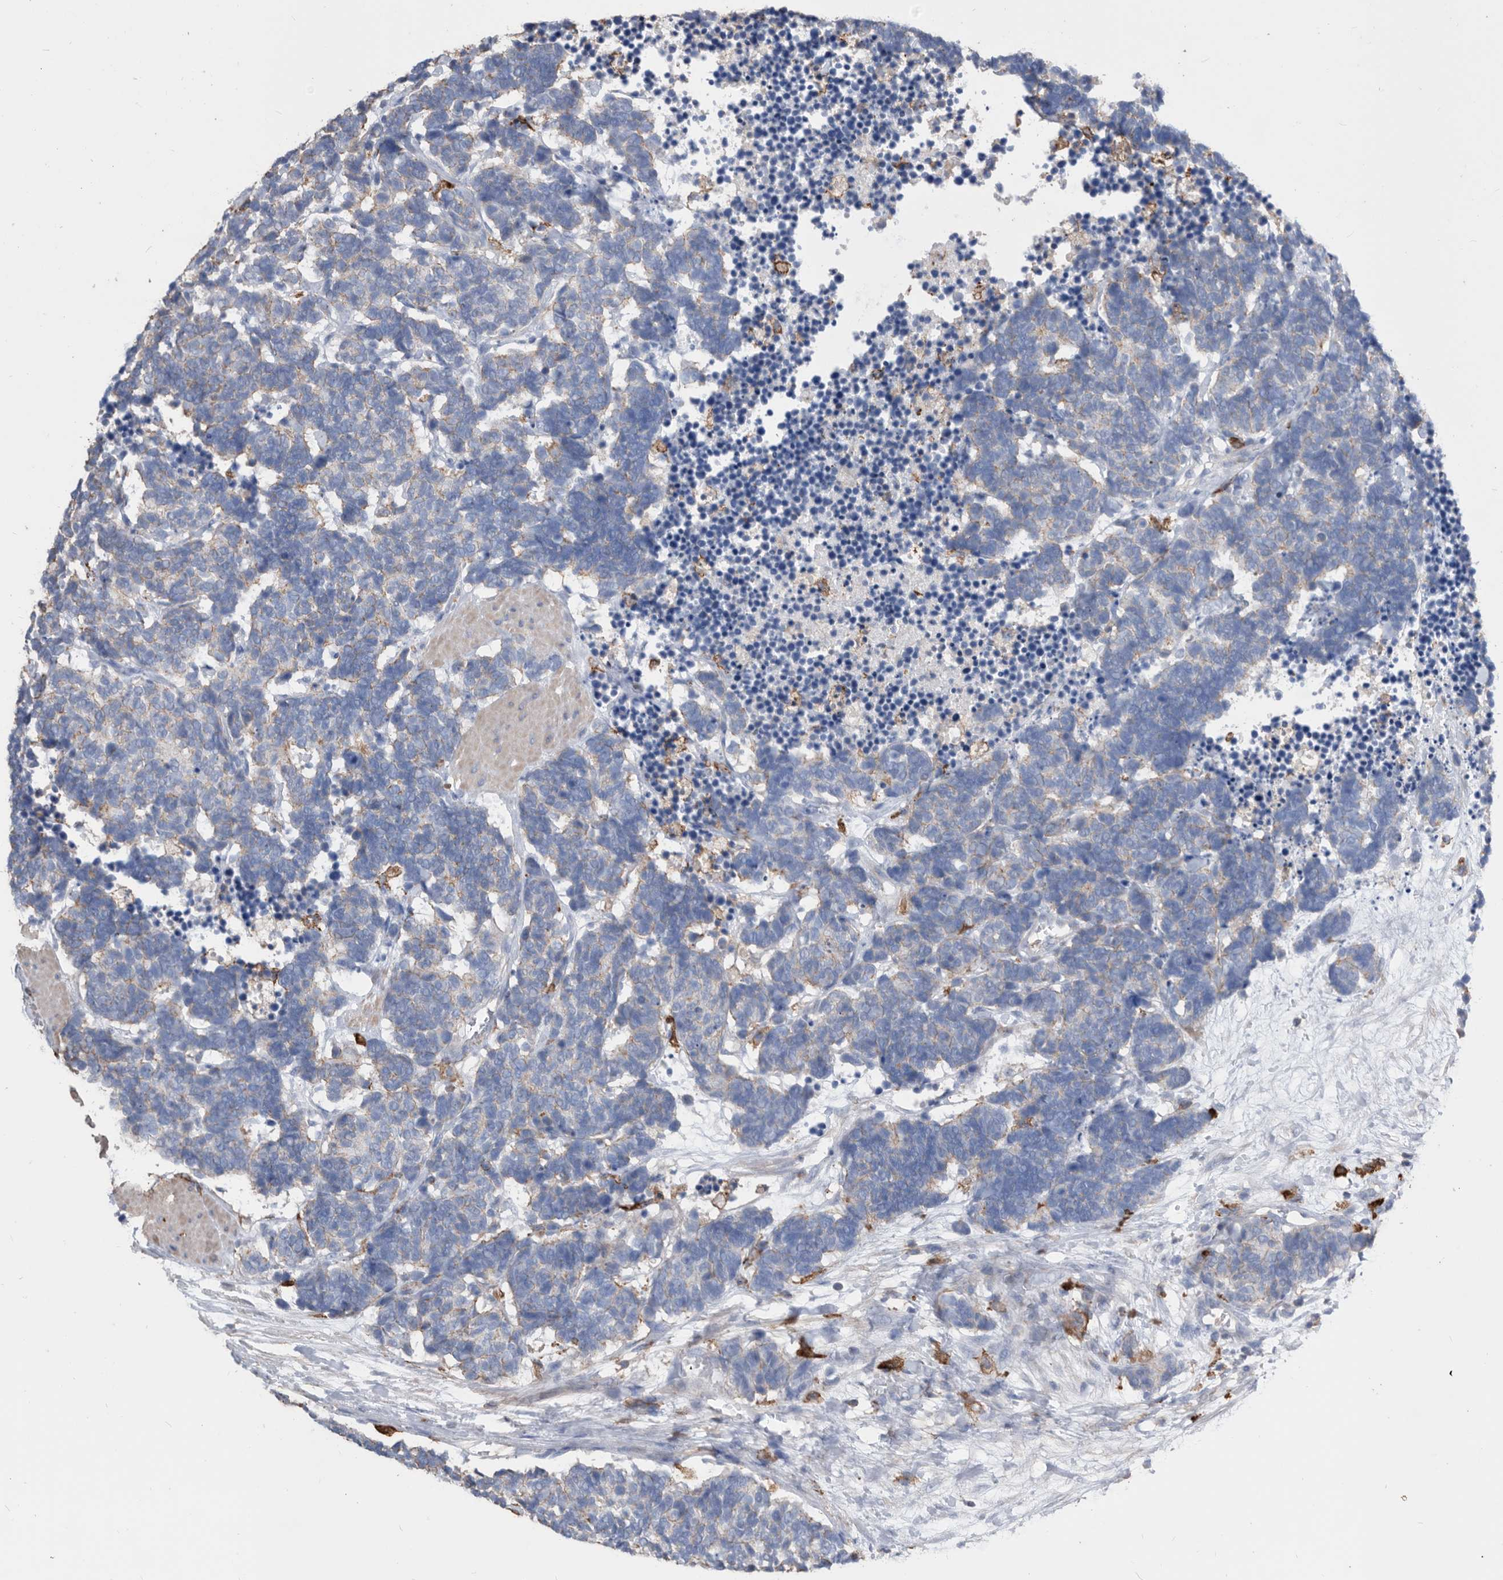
{"staining": {"intensity": "weak", "quantity": ">75%", "location": "cytoplasmic/membranous"}, "tissue": "carcinoid", "cell_type": "Tumor cells", "image_type": "cancer", "snomed": [{"axis": "morphology", "description": "Carcinoma, NOS"}, {"axis": "morphology", "description": "Carcinoid, malignant, NOS"}, {"axis": "topography", "description": "Urinary bladder"}], "caption": "IHC of human carcinoid demonstrates low levels of weak cytoplasmic/membranous staining in about >75% of tumor cells.", "gene": "MS4A4A", "patient": {"sex": "male", "age": 57}}